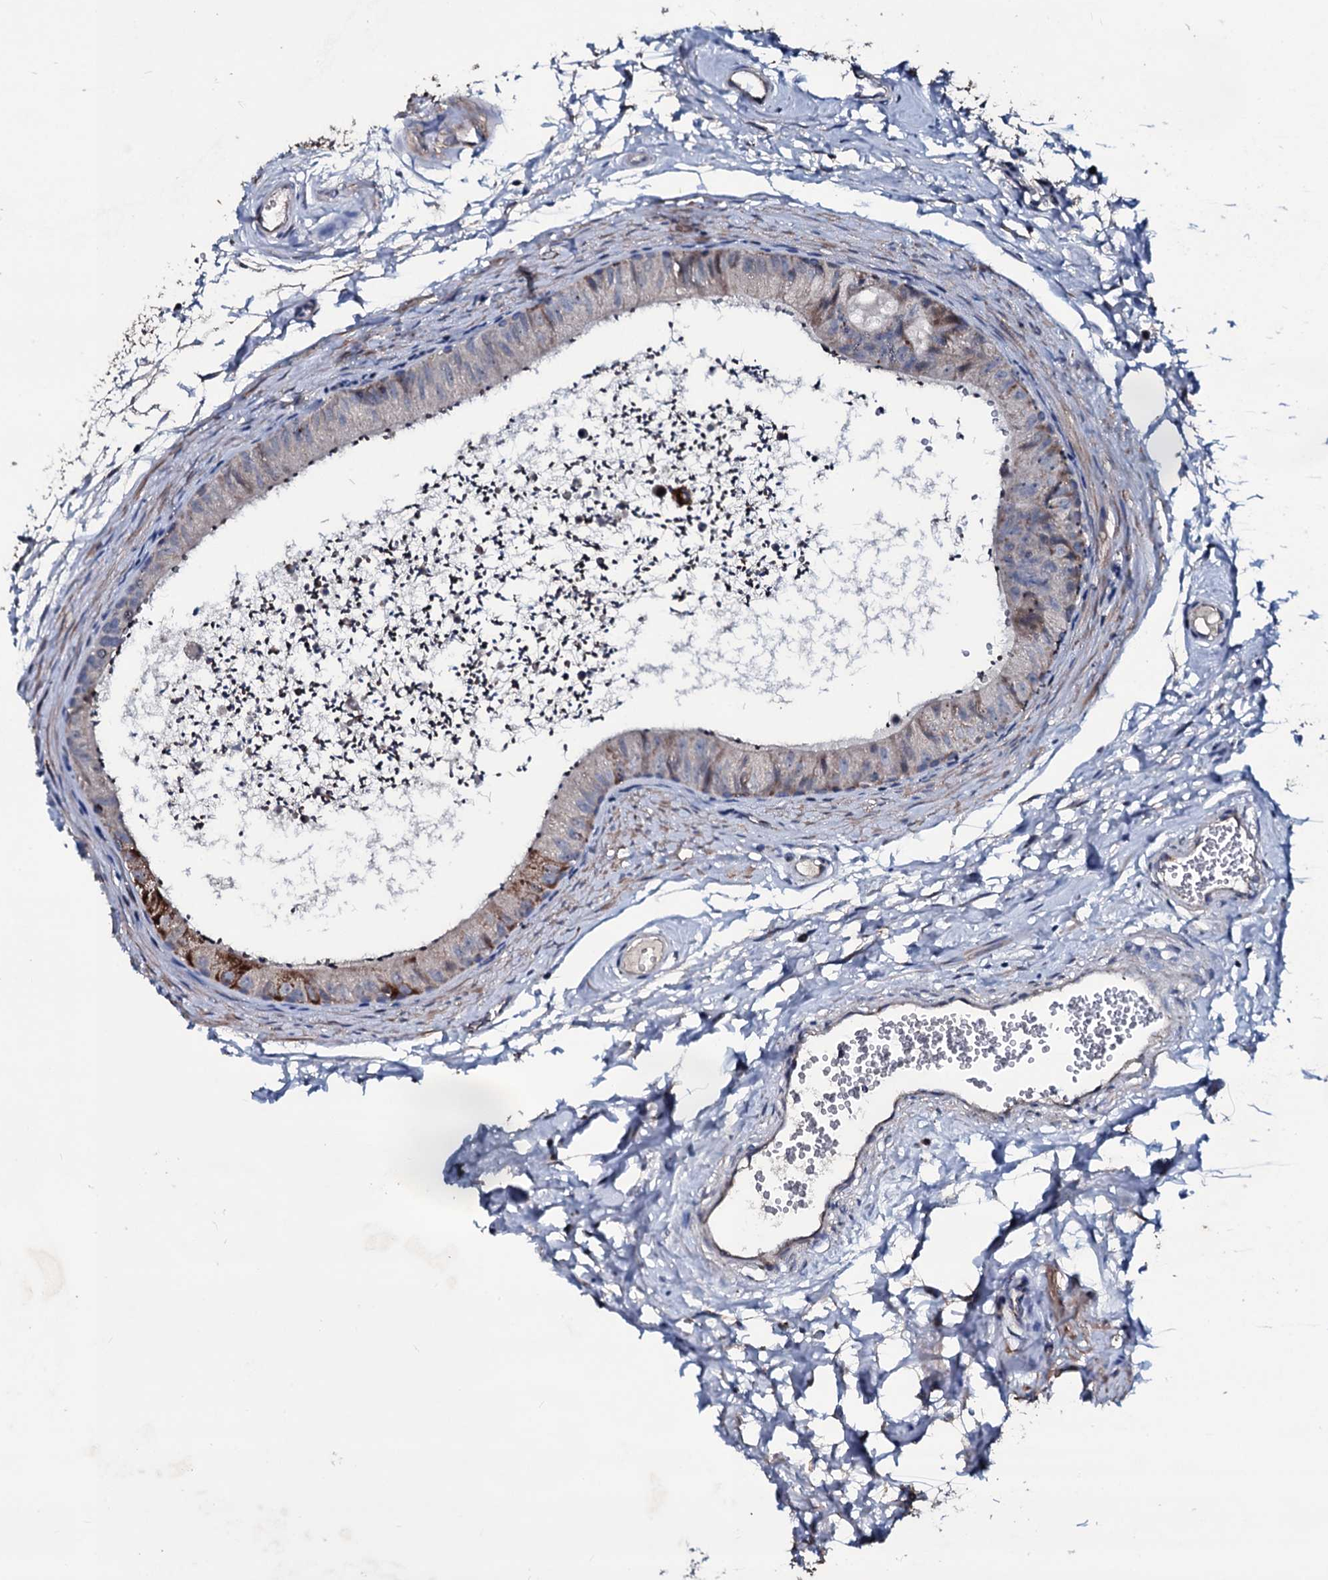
{"staining": {"intensity": "moderate", "quantity": "<25%", "location": "cytoplasmic/membranous"}, "tissue": "epididymis", "cell_type": "Glandular cells", "image_type": "normal", "snomed": [{"axis": "morphology", "description": "Normal tissue, NOS"}, {"axis": "topography", "description": "Epididymis"}], "caption": "Protein expression analysis of benign human epididymis reveals moderate cytoplasmic/membranous positivity in about <25% of glandular cells. Nuclei are stained in blue.", "gene": "DYNC2I2", "patient": {"sex": "male", "age": 56}}